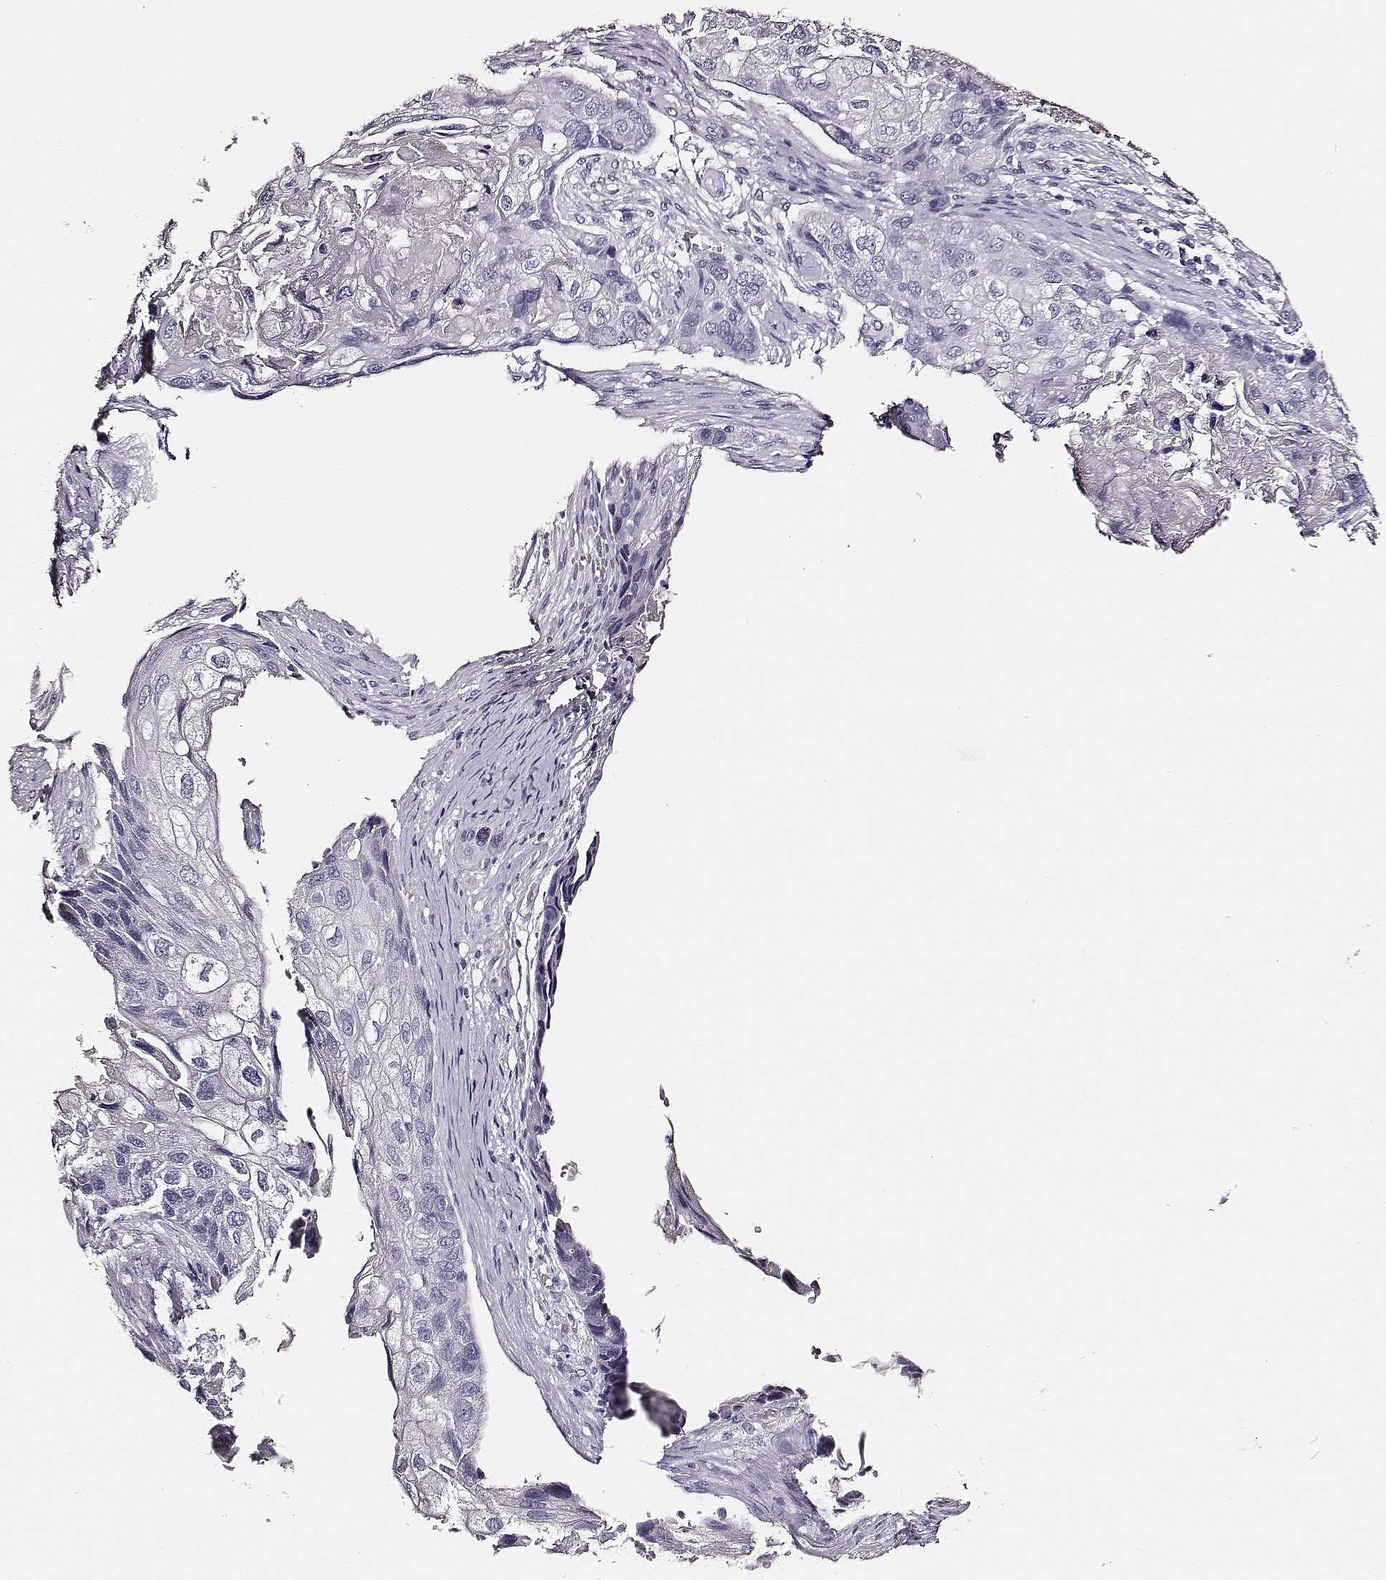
{"staining": {"intensity": "negative", "quantity": "none", "location": "none"}, "tissue": "lung cancer", "cell_type": "Tumor cells", "image_type": "cancer", "snomed": [{"axis": "morphology", "description": "Squamous cell carcinoma, NOS"}, {"axis": "topography", "description": "Lung"}], "caption": "Immunohistochemical staining of human lung cancer displays no significant positivity in tumor cells. (Immunohistochemistry, brightfield microscopy, high magnification).", "gene": "DPEP1", "patient": {"sex": "male", "age": 69}}